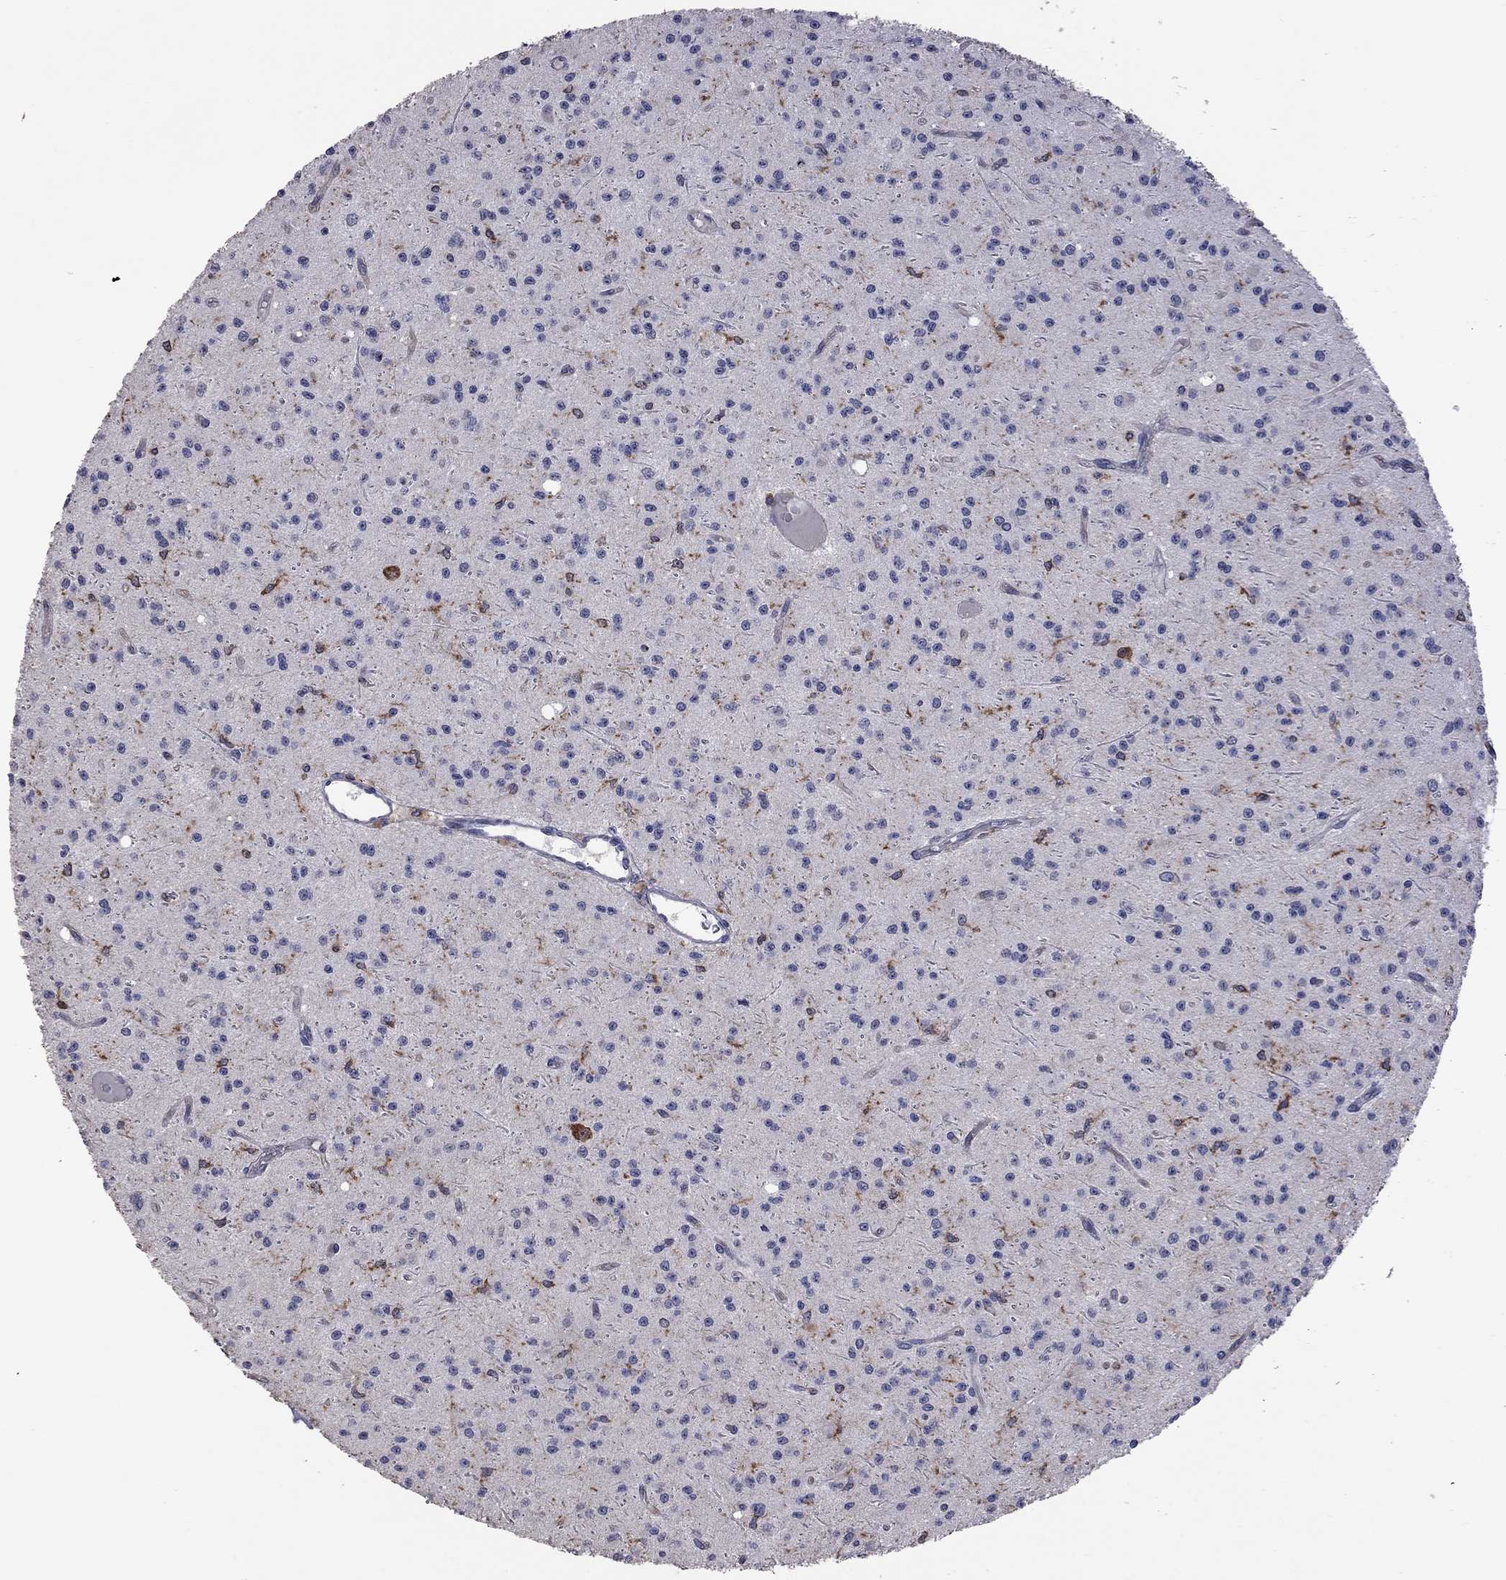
{"staining": {"intensity": "negative", "quantity": "none", "location": "none"}, "tissue": "glioma", "cell_type": "Tumor cells", "image_type": "cancer", "snomed": [{"axis": "morphology", "description": "Glioma, malignant, Low grade"}, {"axis": "topography", "description": "Brain"}], "caption": "An IHC image of glioma is shown. There is no staining in tumor cells of glioma.", "gene": "IPCEF1", "patient": {"sex": "male", "age": 27}}